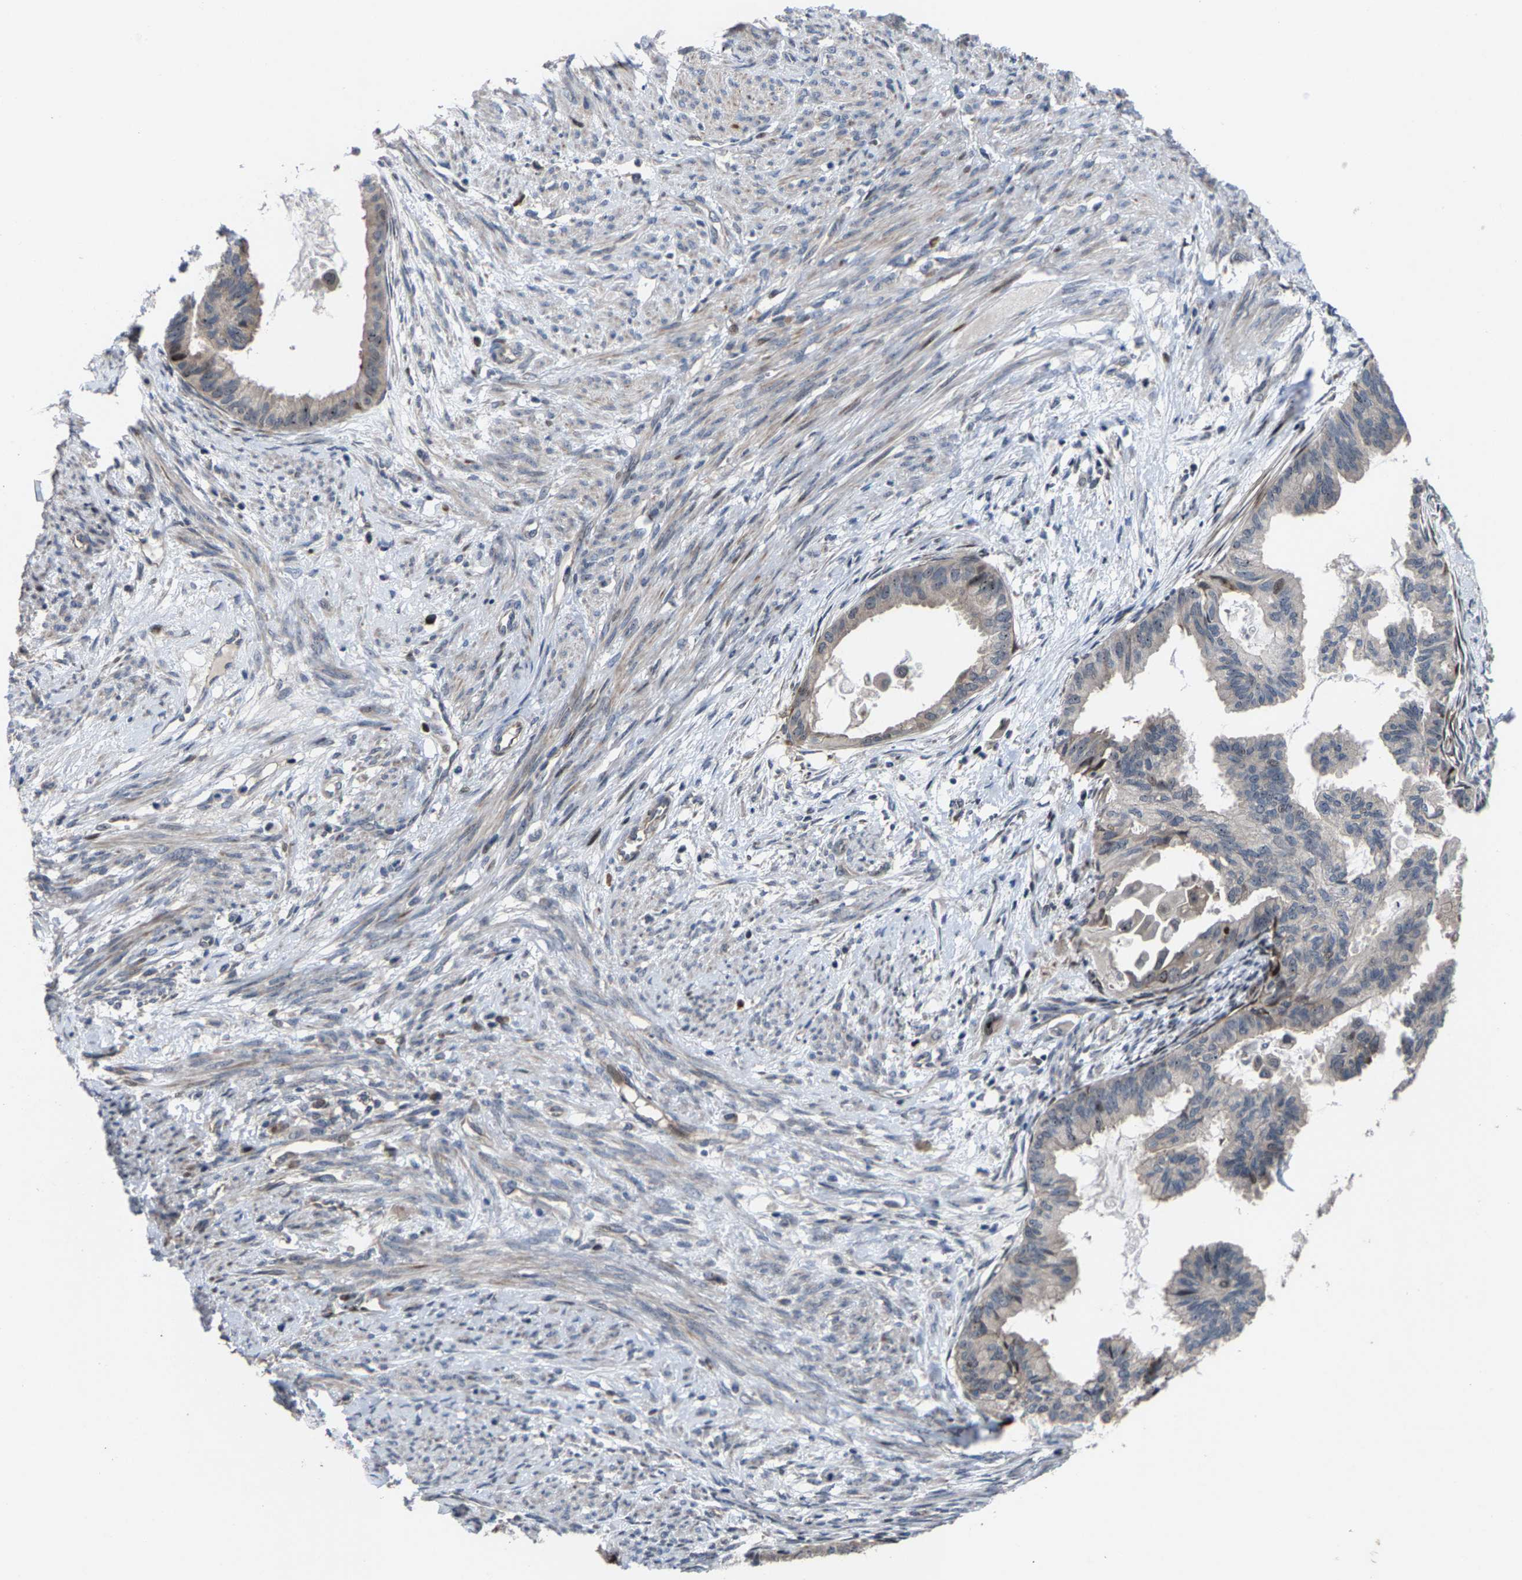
{"staining": {"intensity": "negative", "quantity": "none", "location": "none"}, "tissue": "cervical cancer", "cell_type": "Tumor cells", "image_type": "cancer", "snomed": [{"axis": "morphology", "description": "Normal tissue, NOS"}, {"axis": "morphology", "description": "Adenocarcinoma, NOS"}, {"axis": "topography", "description": "Cervix"}, {"axis": "topography", "description": "Endometrium"}], "caption": "DAB (3,3'-diaminobenzidine) immunohistochemical staining of human cervical adenocarcinoma reveals no significant positivity in tumor cells. (DAB immunohistochemistry, high magnification).", "gene": "HAUS6", "patient": {"sex": "female", "age": 86}}